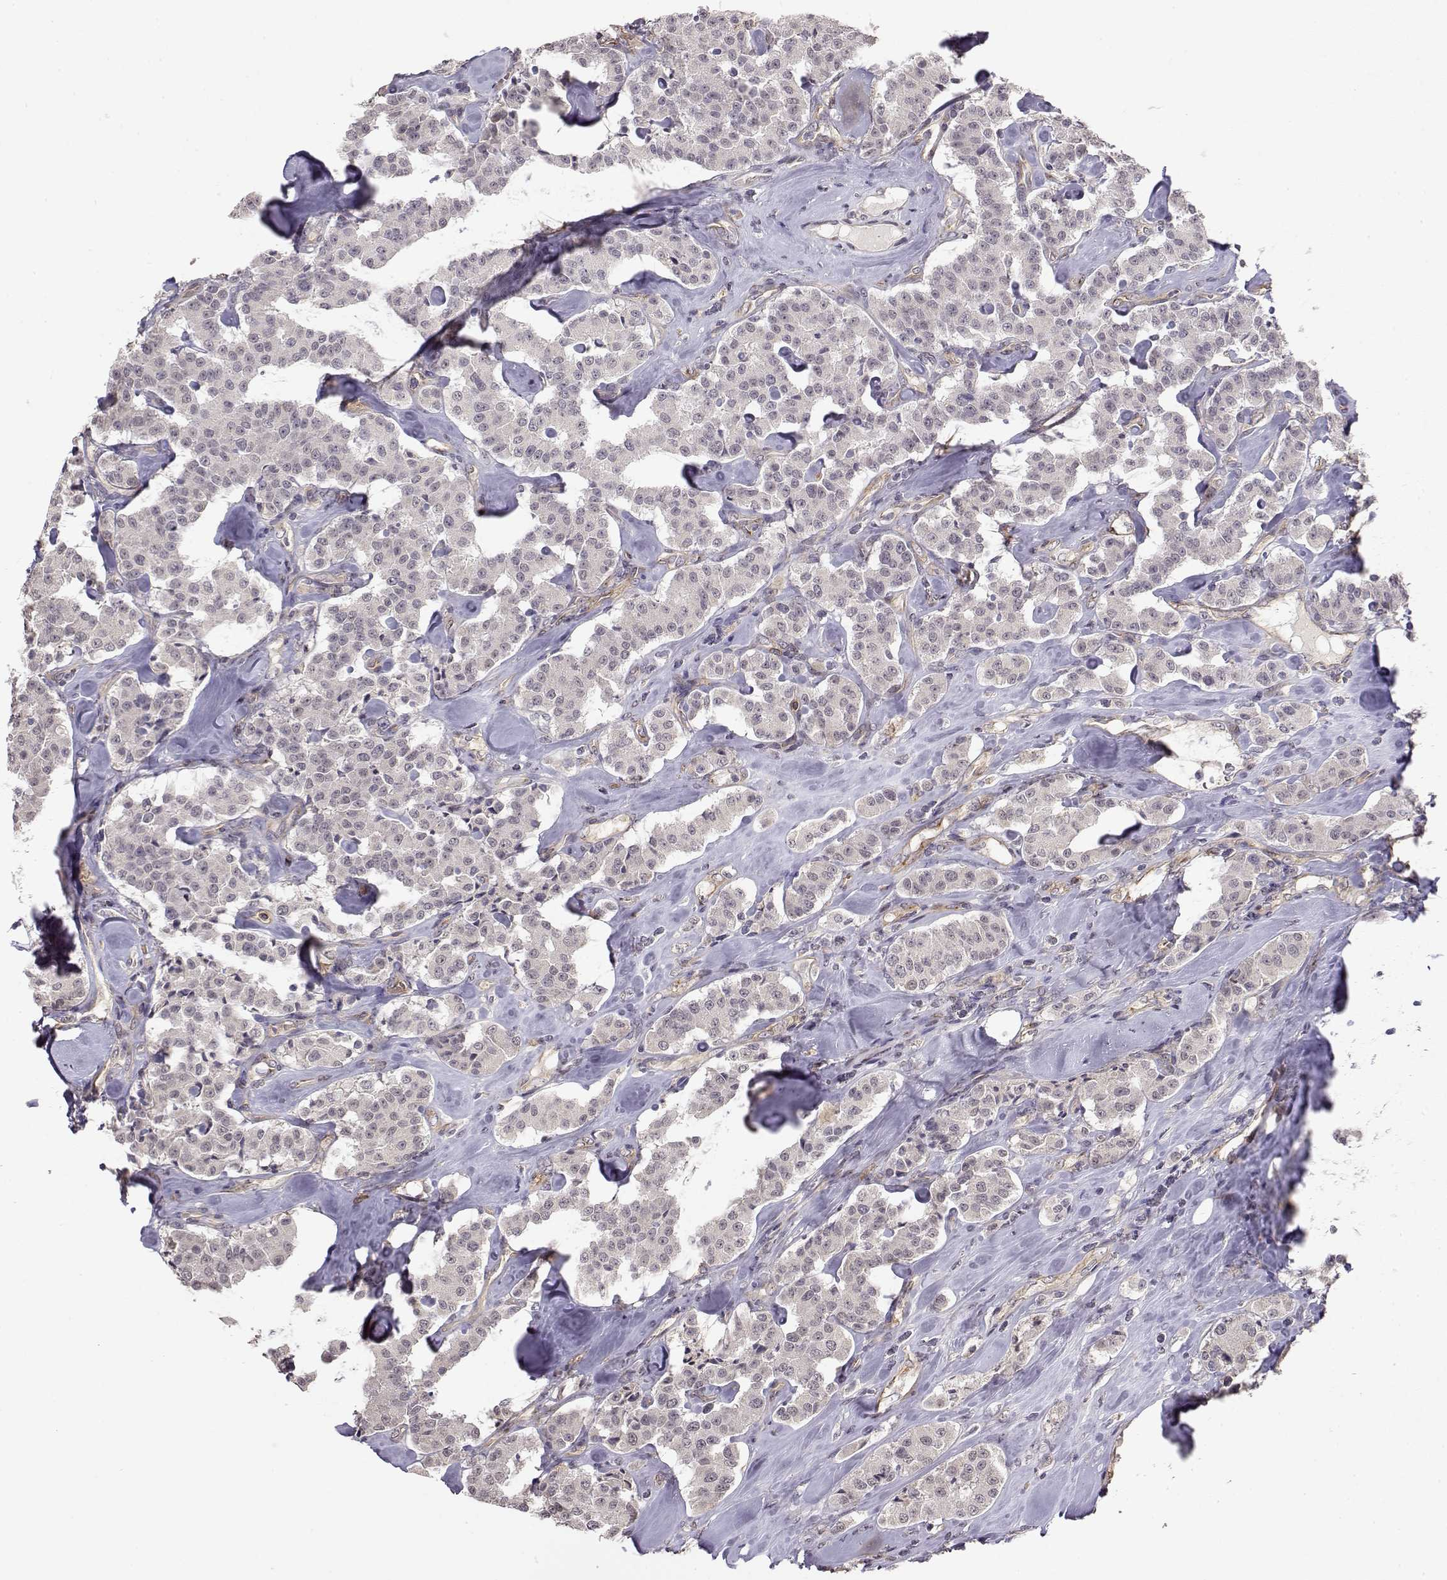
{"staining": {"intensity": "negative", "quantity": "none", "location": "none"}, "tissue": "carcinoid", "cell_type": "Tumor cells", "image_type": "cancer", "snomed": [{"axis": "morphology", "description": "Carcinoid, malignant, NOS"}, {"axis": "topography", "description": "Pancreas"}], "caption": "High magnification brightfield microscopy of malignant carcinoid stained with DAB (3,3'-diaminobenzidine) (brown) and counterstained with hematoxylin (blue): tumor cells show no significant expression. Brightfield microscopy of immunohistochemistry (IHC) stained with DAB (3,3'-diaminobenzidine) (brown) and hematoxylin (blue), captured at high magnification.", "gene": "IFITM1", "patient": {"sex": "male", "age": 41}}